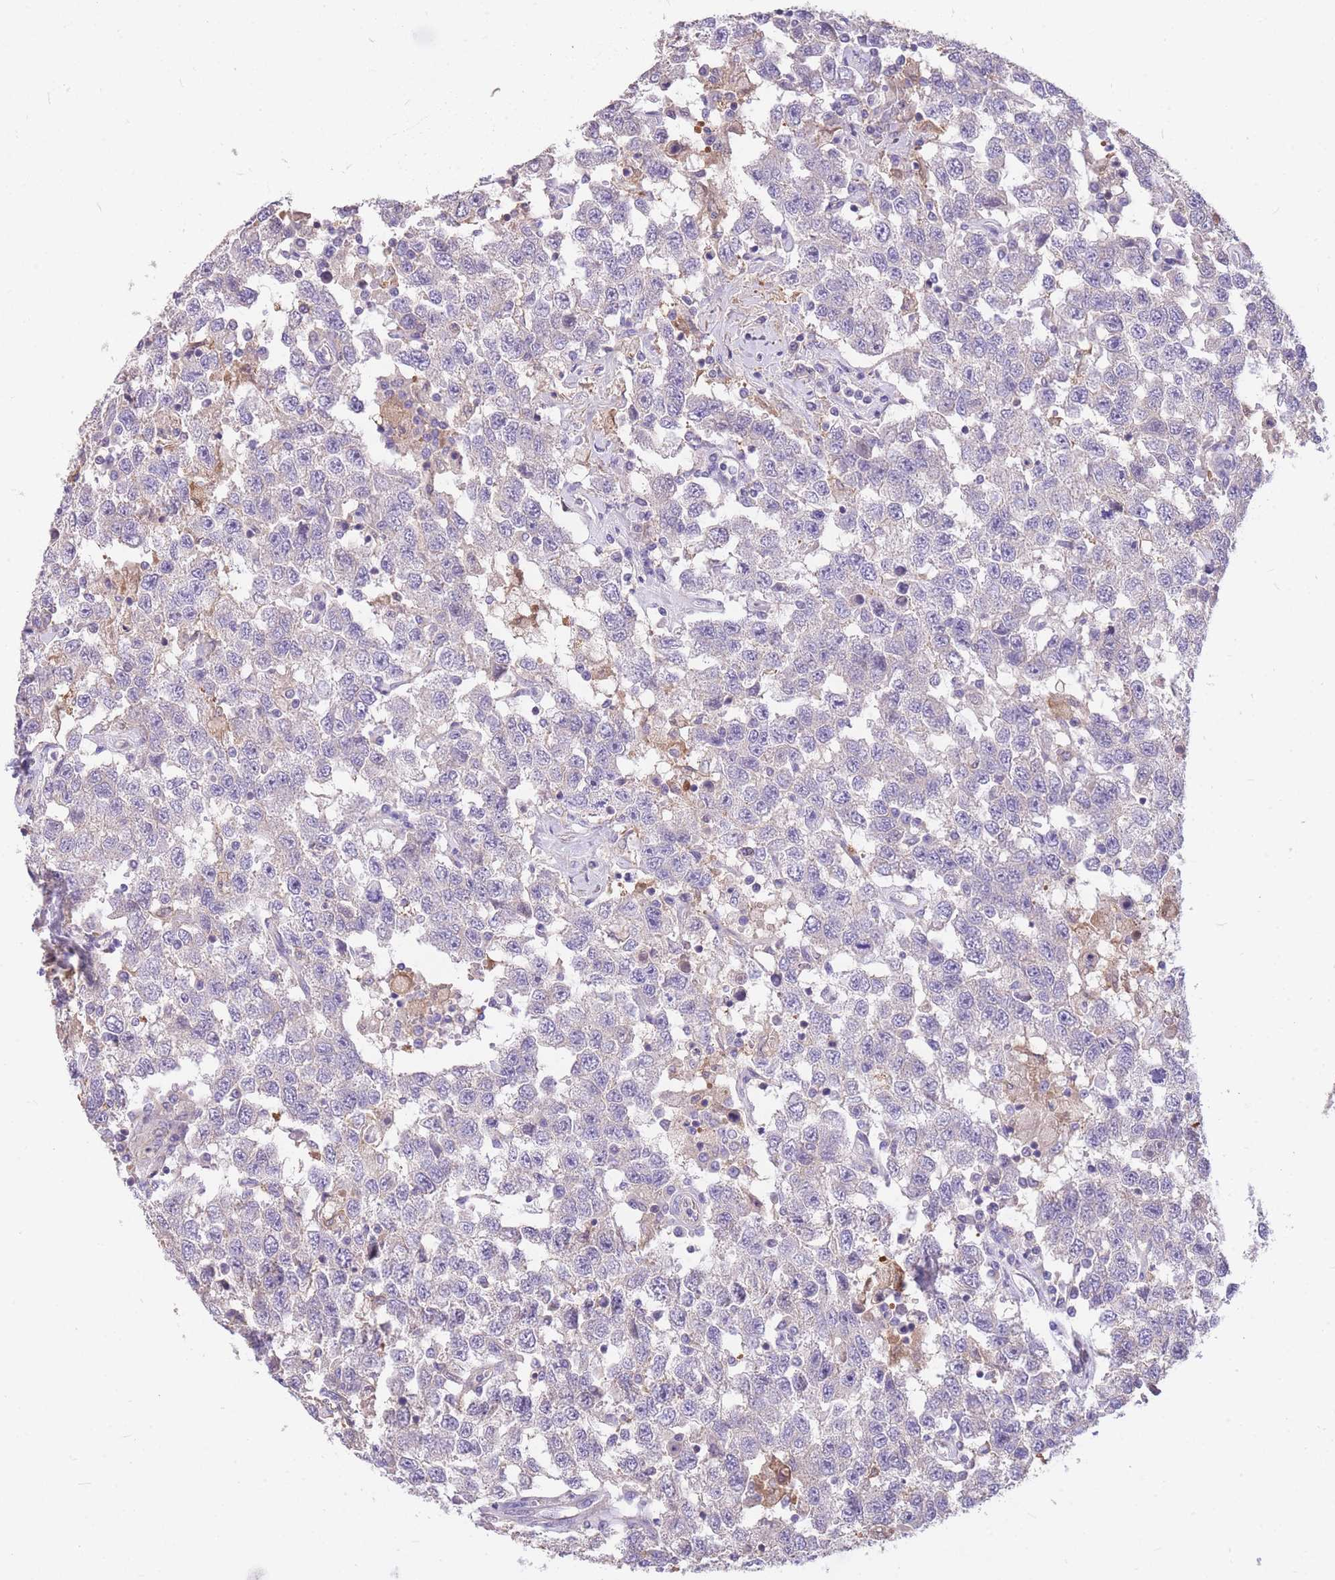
{"staining": {"intensity": "negative", "quantity": "none", "location": "none"}, "tissue": "testis cancer", "cell_type": "Tumor cells", "image_type": "cancer", "snomed": [{"axis": "morphology", "description": "Seminoma, NOS"}, {"axis": "topography", "description": "Testis"}], "caption": "Immunohistochemistry (IHC) of human testis cancer exhibits no expression in tumor cells. The staining was performed using DAB (3,3'-diaminobenzidine) to visualize the protein expression in brown, while the nuclei were stained in blue with hematoxylin (Magnification: 20x).", "gene": "OR5T1", "patient": {"sex": "male", "age": 41}}